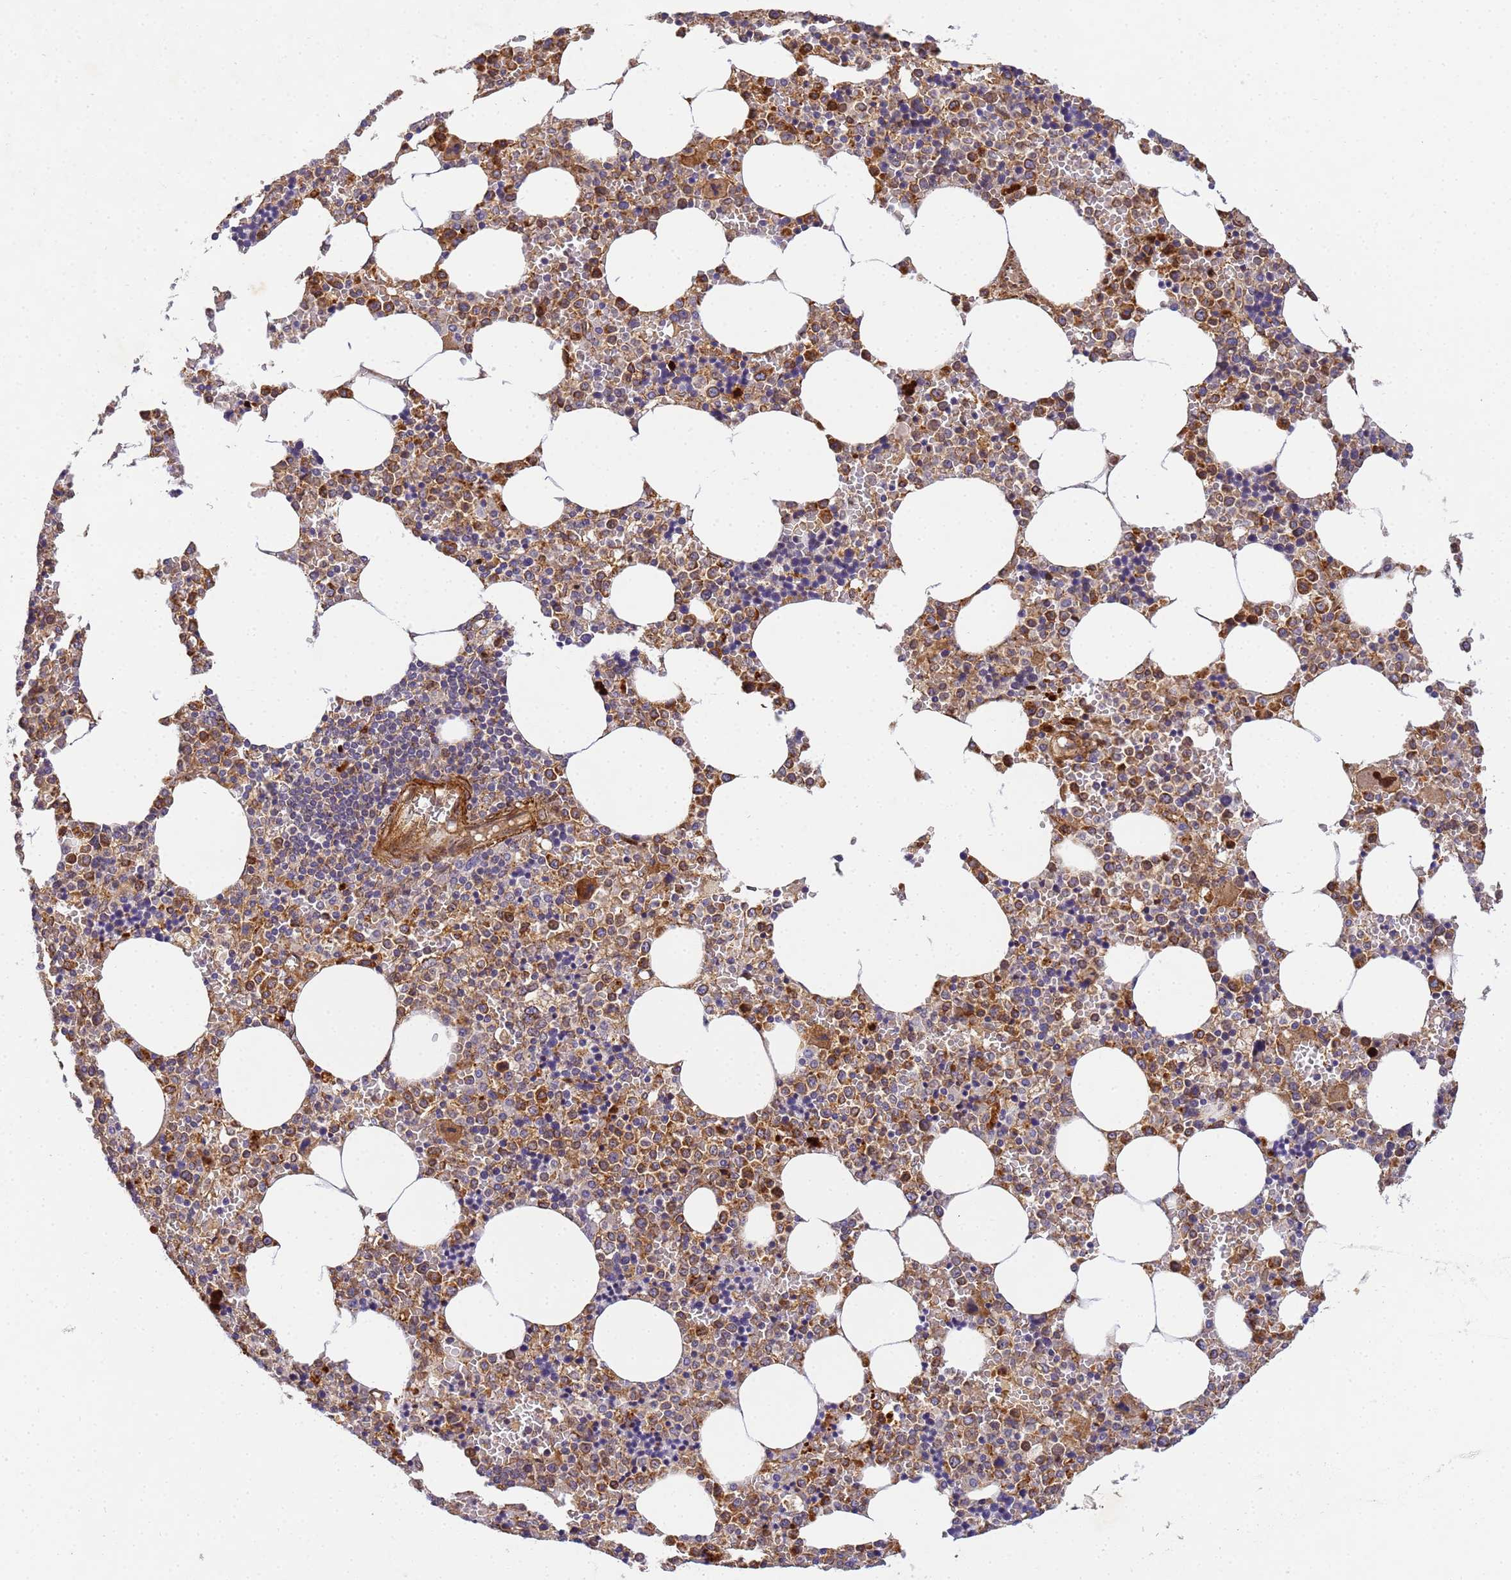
{"staining": {"intensity": "moderate", "quantity": ">75%", "location": "cytoplasmic/membranous"}, "tissue": "bone marrow", "cell_type": "Hematopoietic cells", "image_type": "normal", "snomed": [{"axis": "morphology", "description": "Normal tissue, NOS"}, {"axis": "topography", "description": "Bone marrow"}], "caption": "A micrograph showing moderate cytoplasmic/membranous expression in approximately >75% of hematopoietic cells in unremarkable bone marrow, as visualized by brown immunohistochemical staining.", "gene": "RALGAPA2", "patient": {"sex": "male", "age": 70}}